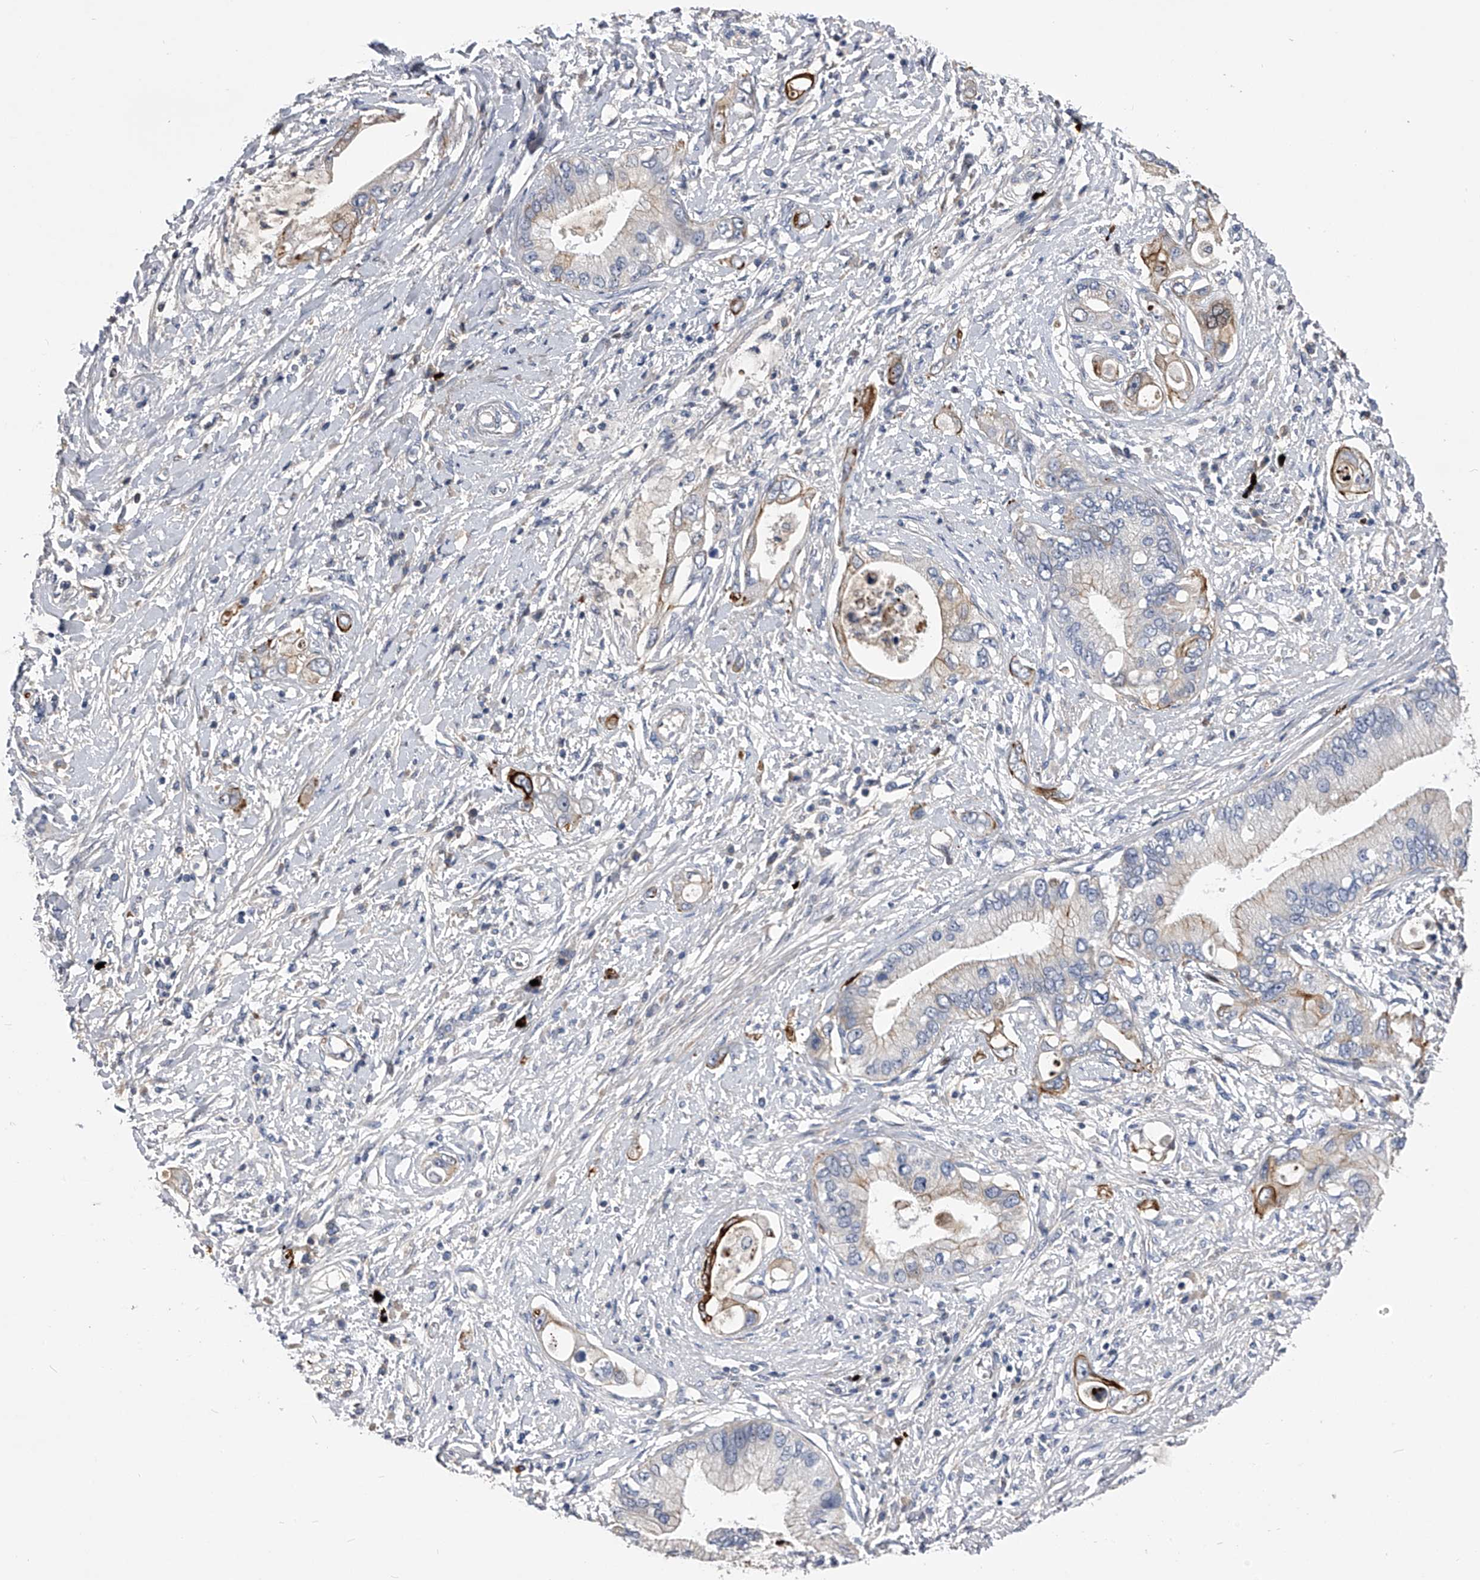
{"staining": {"intensity": "strong", "quantity": "25%-75%", "location": "cytoplasmic/membranous"}, "tissue": "pancreatic cancer", "cell_type": "Tumor cells", "image_type": "cancer", "snomed": [{"axis": "morphology", "description": "Inflammation, NOS"}, {"axis": "morphology", "description": "Adenocarcinoma, NOS"}, {"axis": "topography", "description": "Pancreas"}], "caption": "This micrograph reveals pancreatic cancer stained with immunohistochemistry (IHC) to label a protein in brown. The cytoplasmic/membranous of tumor cells show strong positivity for the protein. Nuclei are counter-stained blue.", "gene": "MDN1", "patient": {"sex": "female", "age": 56}}